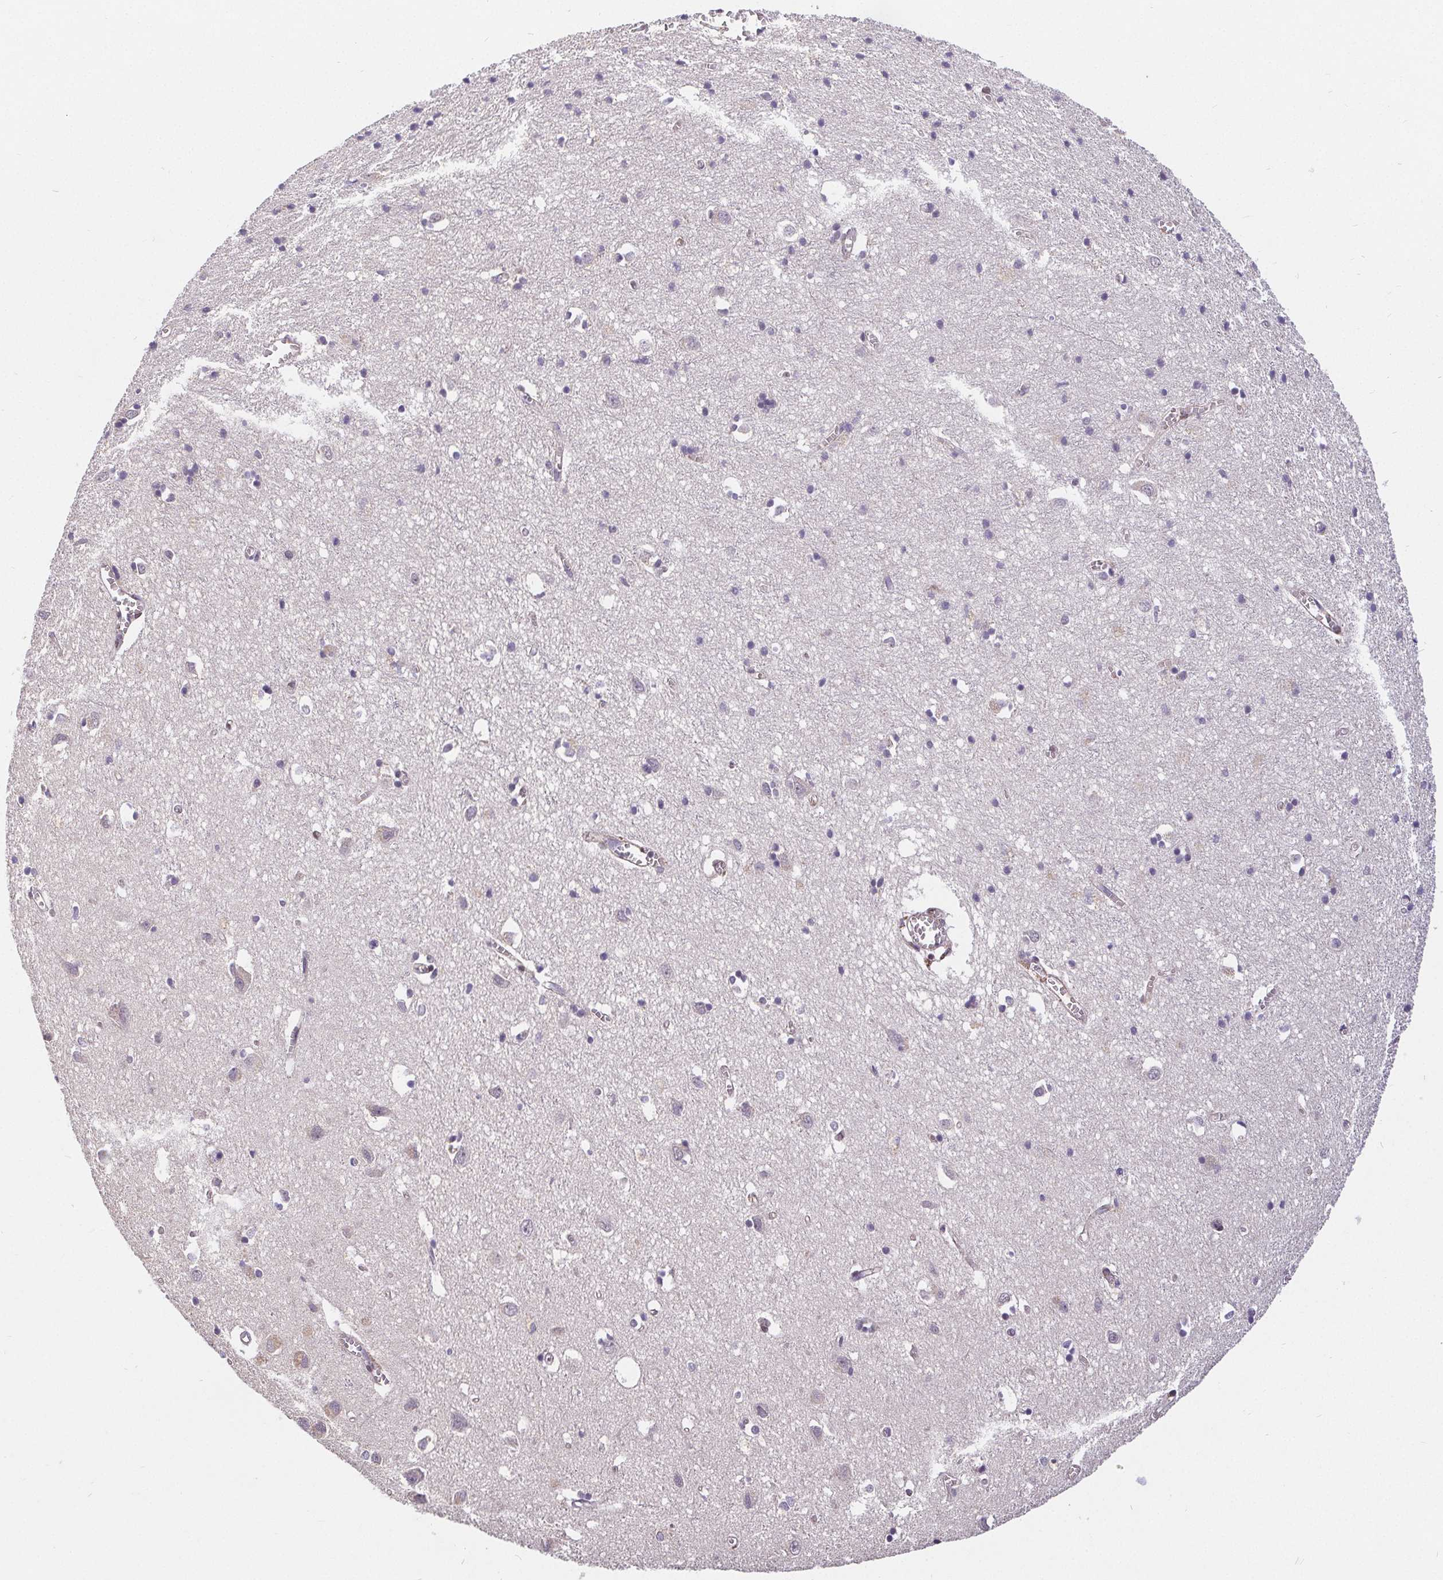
{"staining": {"intensity": "weak", "quantity": "25%-75%", "location": "nuclear"}, "tissue": "cerebral cortex", "cell_type": "Endothelial cells", "image_type": "normal", "snomed": [{"axis": "morphology", "description": "Normal tissue, NOS"}, {"axis": "topography", "description": "Cerebral cortex"}], "caption": "This photomicrograph displays immunohistochemistry staining of normal human cerebral cortex, with low weak nuclear expression in about 25%-75% of endothelial cells.", "gene": "POU2F1", "patient": {"sex": "male", "age": 70}}